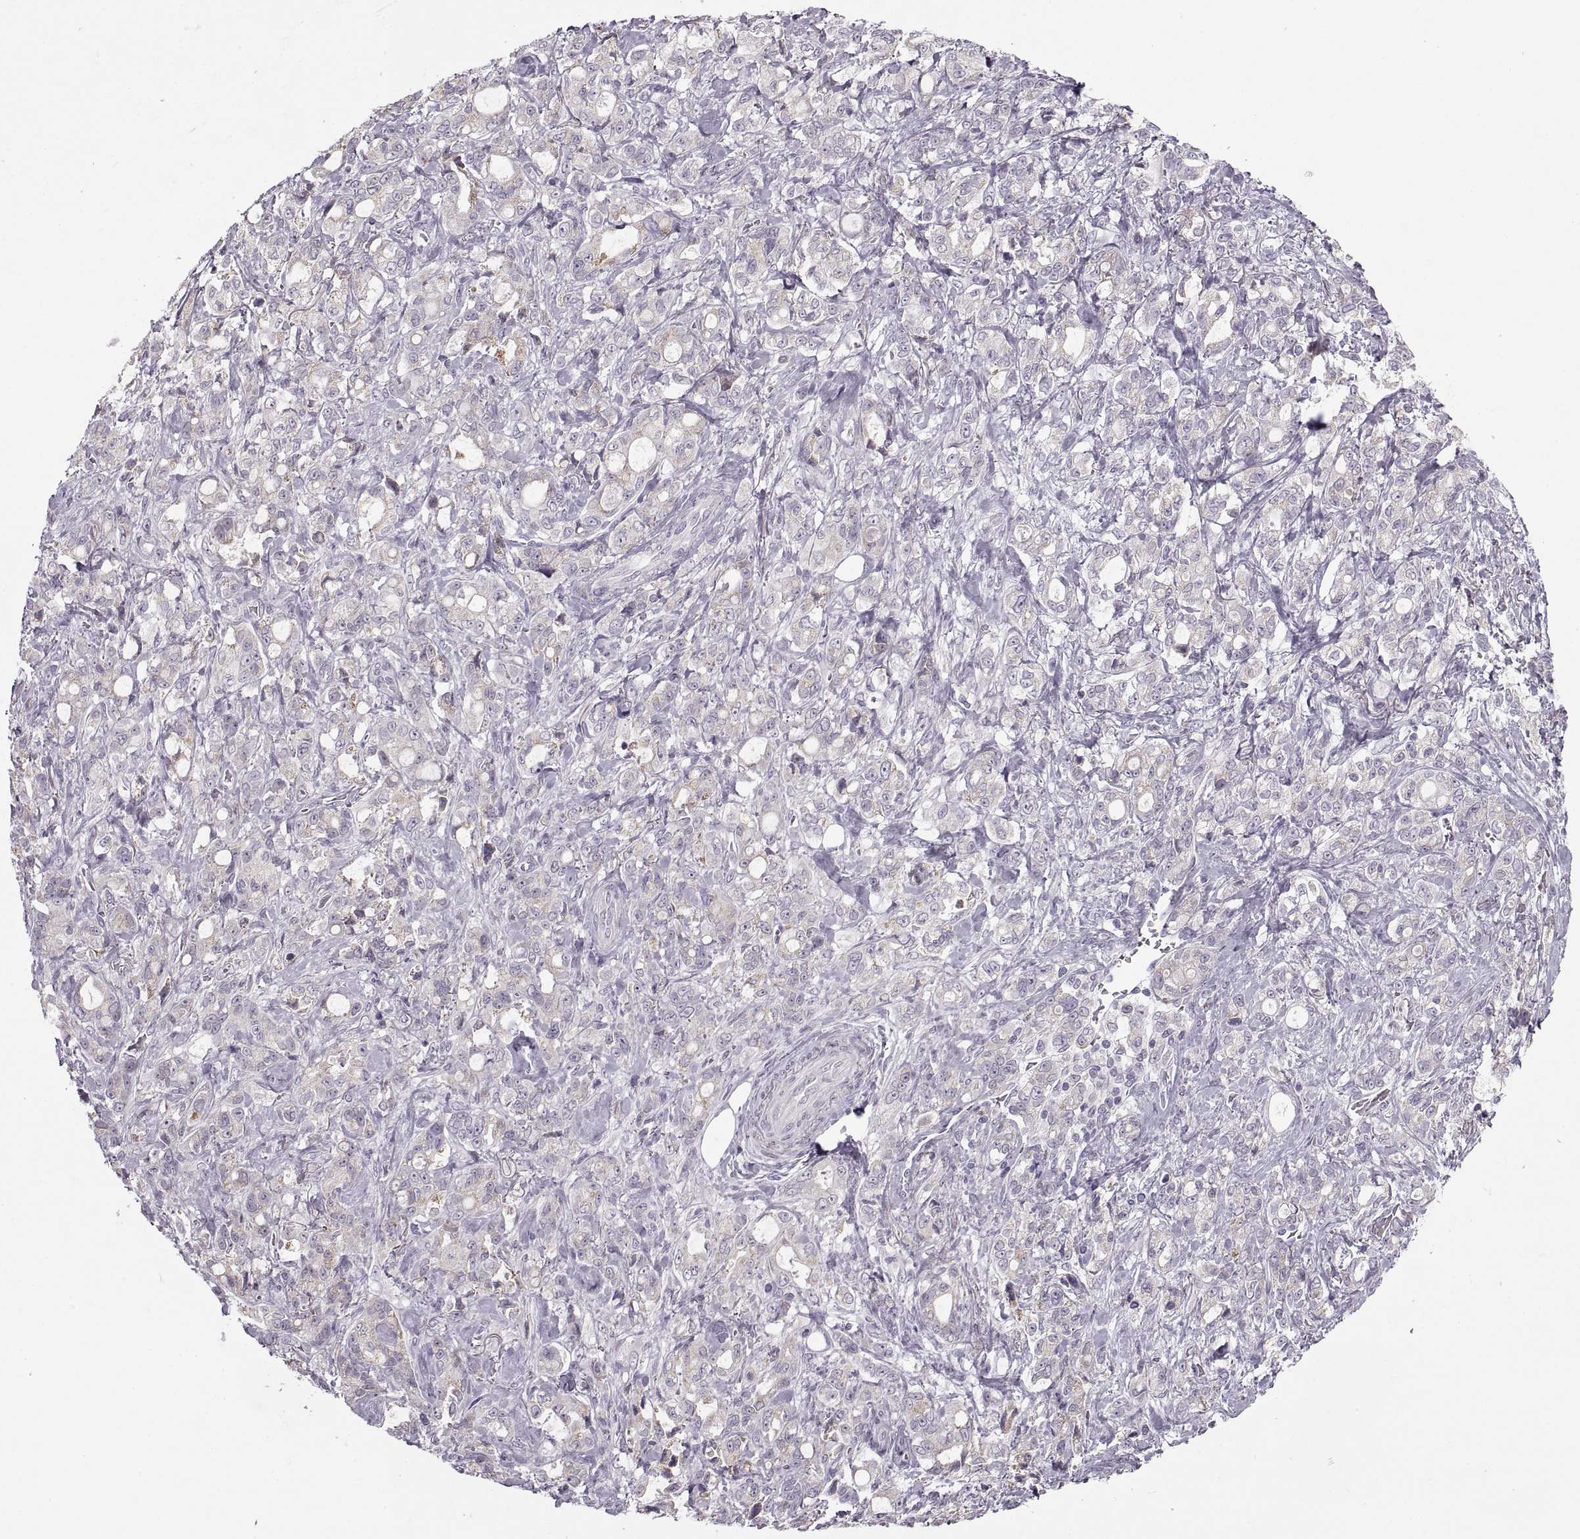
{"staining": {"intensity": "negative", "quantity": "none", "location": "none"}, "tissue": "stomach cancer", "cell_type": "Tumor cells", "image_type": "cancer", "snomed": [{"axis": "morphology", "description": "Adenocarcinoma, NOS"}, {"axis": "topography", "description": "Stomach"}], "caption": "This is a photomicrograph of IHC staining of stomach adenocarcinoma, which shows no staining in tumor cells.", "gene": "PIERCE1", "patient": {"sex": "male", "age": 63}}